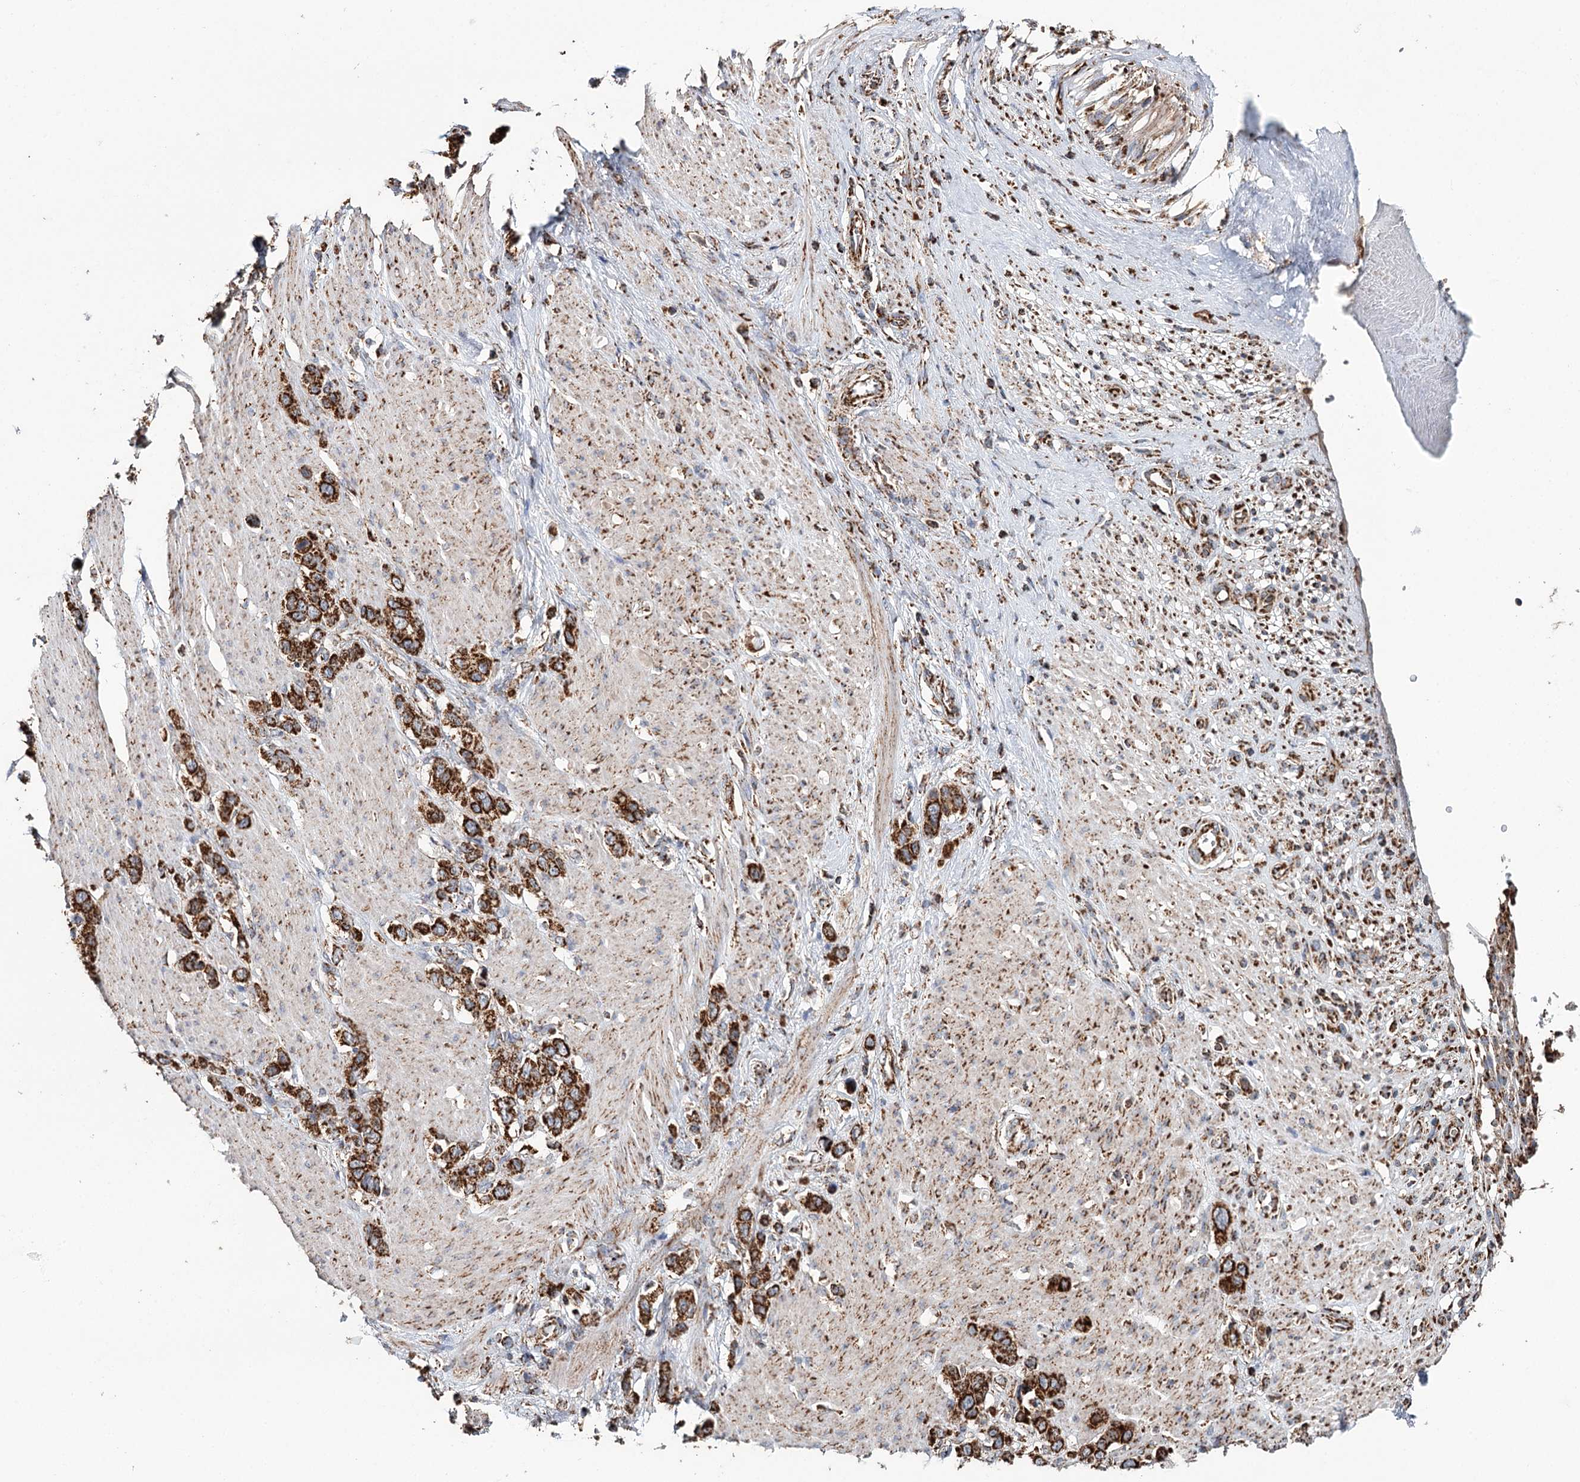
{"staining": {"intensity": "strong", "quantity": ">75%", "location": "cytoplasmic/membranous"}, "tissue": "stomach cancer", "cell_type": "Tumor cells", "image_type": "cancer", "snomed": [{"axis": "morphology", "description": "Adenocarcinoma, NOS"}, {"axis": "morphology", "description": "Adenocarcinoma, High grade"}, {"axis": "topography", "description": "Stomach, upper"}, {"axis": "topography", "description": "Stomach, lower"}], "caption": "Tumor cells demonstrate strong cytoplasmic/membranous positivity in approximately >75% of cells in stomach cancer.", "gene": "APH1A", "patient": {"sex": "female", "age": 65}}